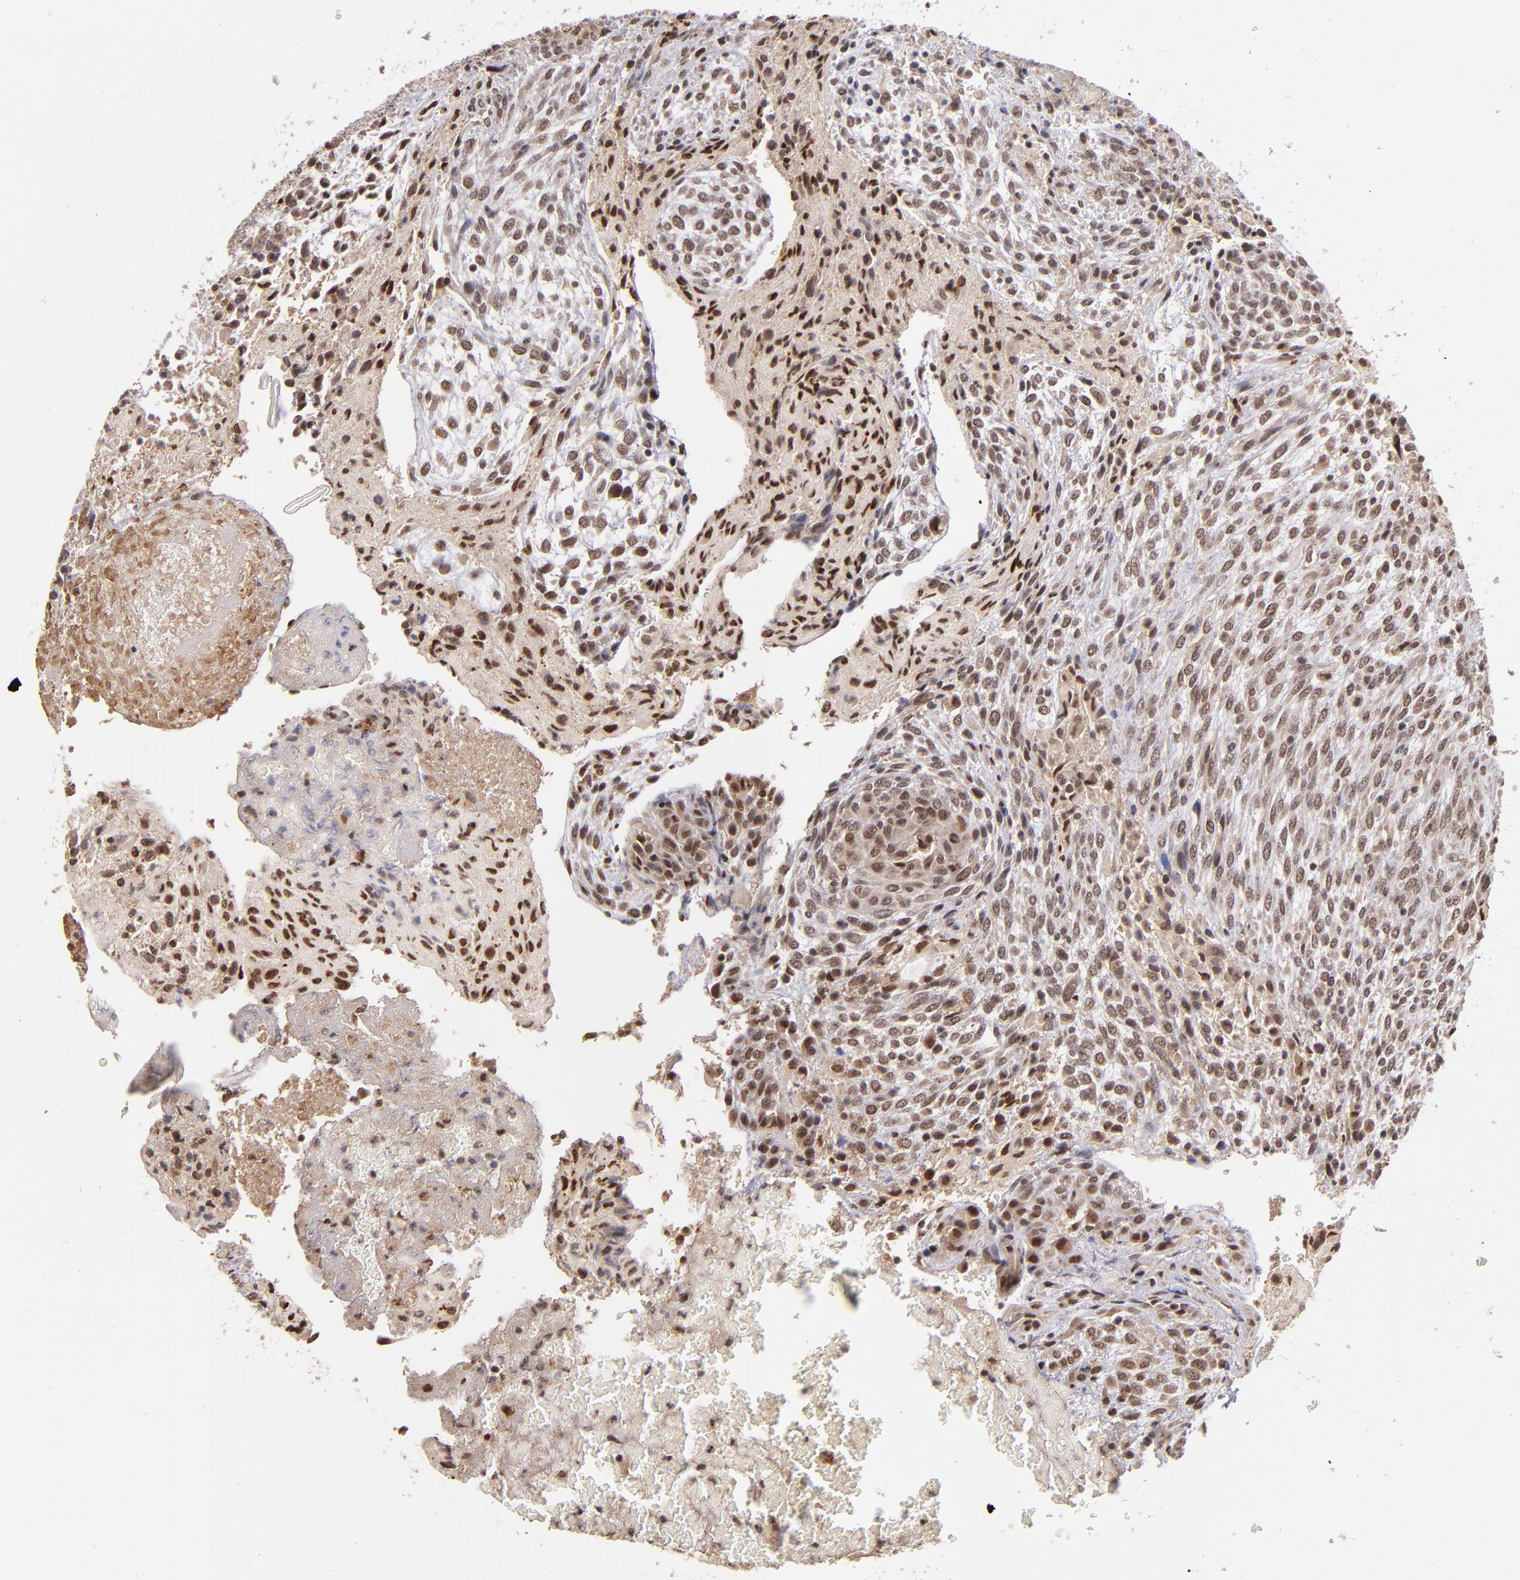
{"staining": {"intensity": "moderate", "quantity": ">75%", "location": "nuclear"}, "tissue": "glioma", "cell_type": "Tumor cells", "image_type": "cancer", "snomed": [{"axis": "morphology", "description": "Glioma, malignant, High grade"}, {"axis": "topography", "description": "Cerebral cortex"}], "caption": "Moderate nuclear protein staining is appreciated in about >75% of tumor cells in glioma.", "gene": "ABHD12B", "patient": {"sex": "female", "age": 55}}